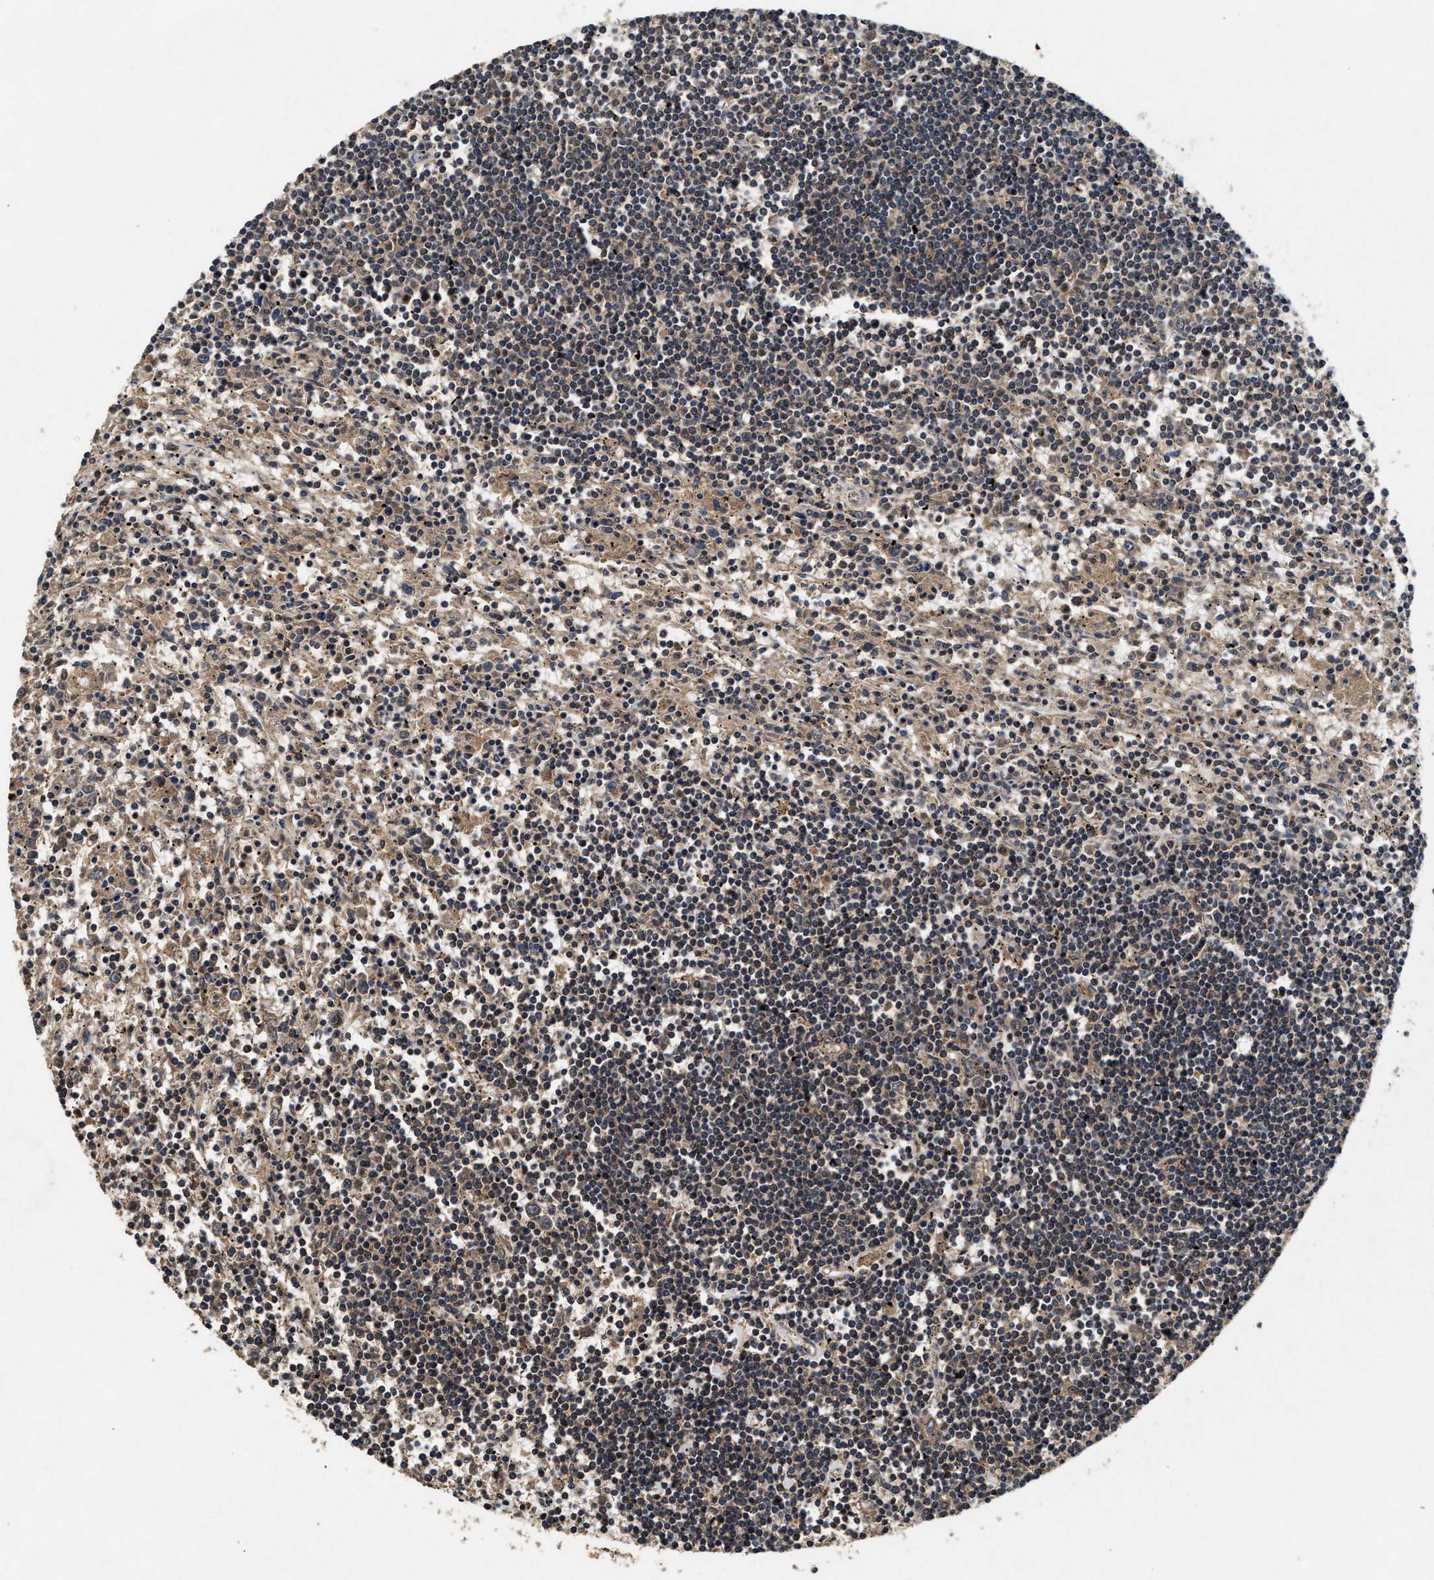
{"staining": {"intensity": "moderate", "quantity": ">75%", "location": "cytoplasmic/membranous"}, "tissue": "lymphoma", "cell_type": "Tumor cells", "image_type": "cancer", "snomed": [{"axis": "morphology", "description": "Malignant lymphoma, non-Hodgkin's type, Low grade"}, {"axis": "topography", "description": "Spleen"}], "caption": "Immunohistochemistry (IHC) of human lymphoma shows medium levels of moderate cytoplasmic/membranous positivity in about >75% of tumor cells.", "gene": "PDAP1", "patient": {"sex": "male", "age": 76}}